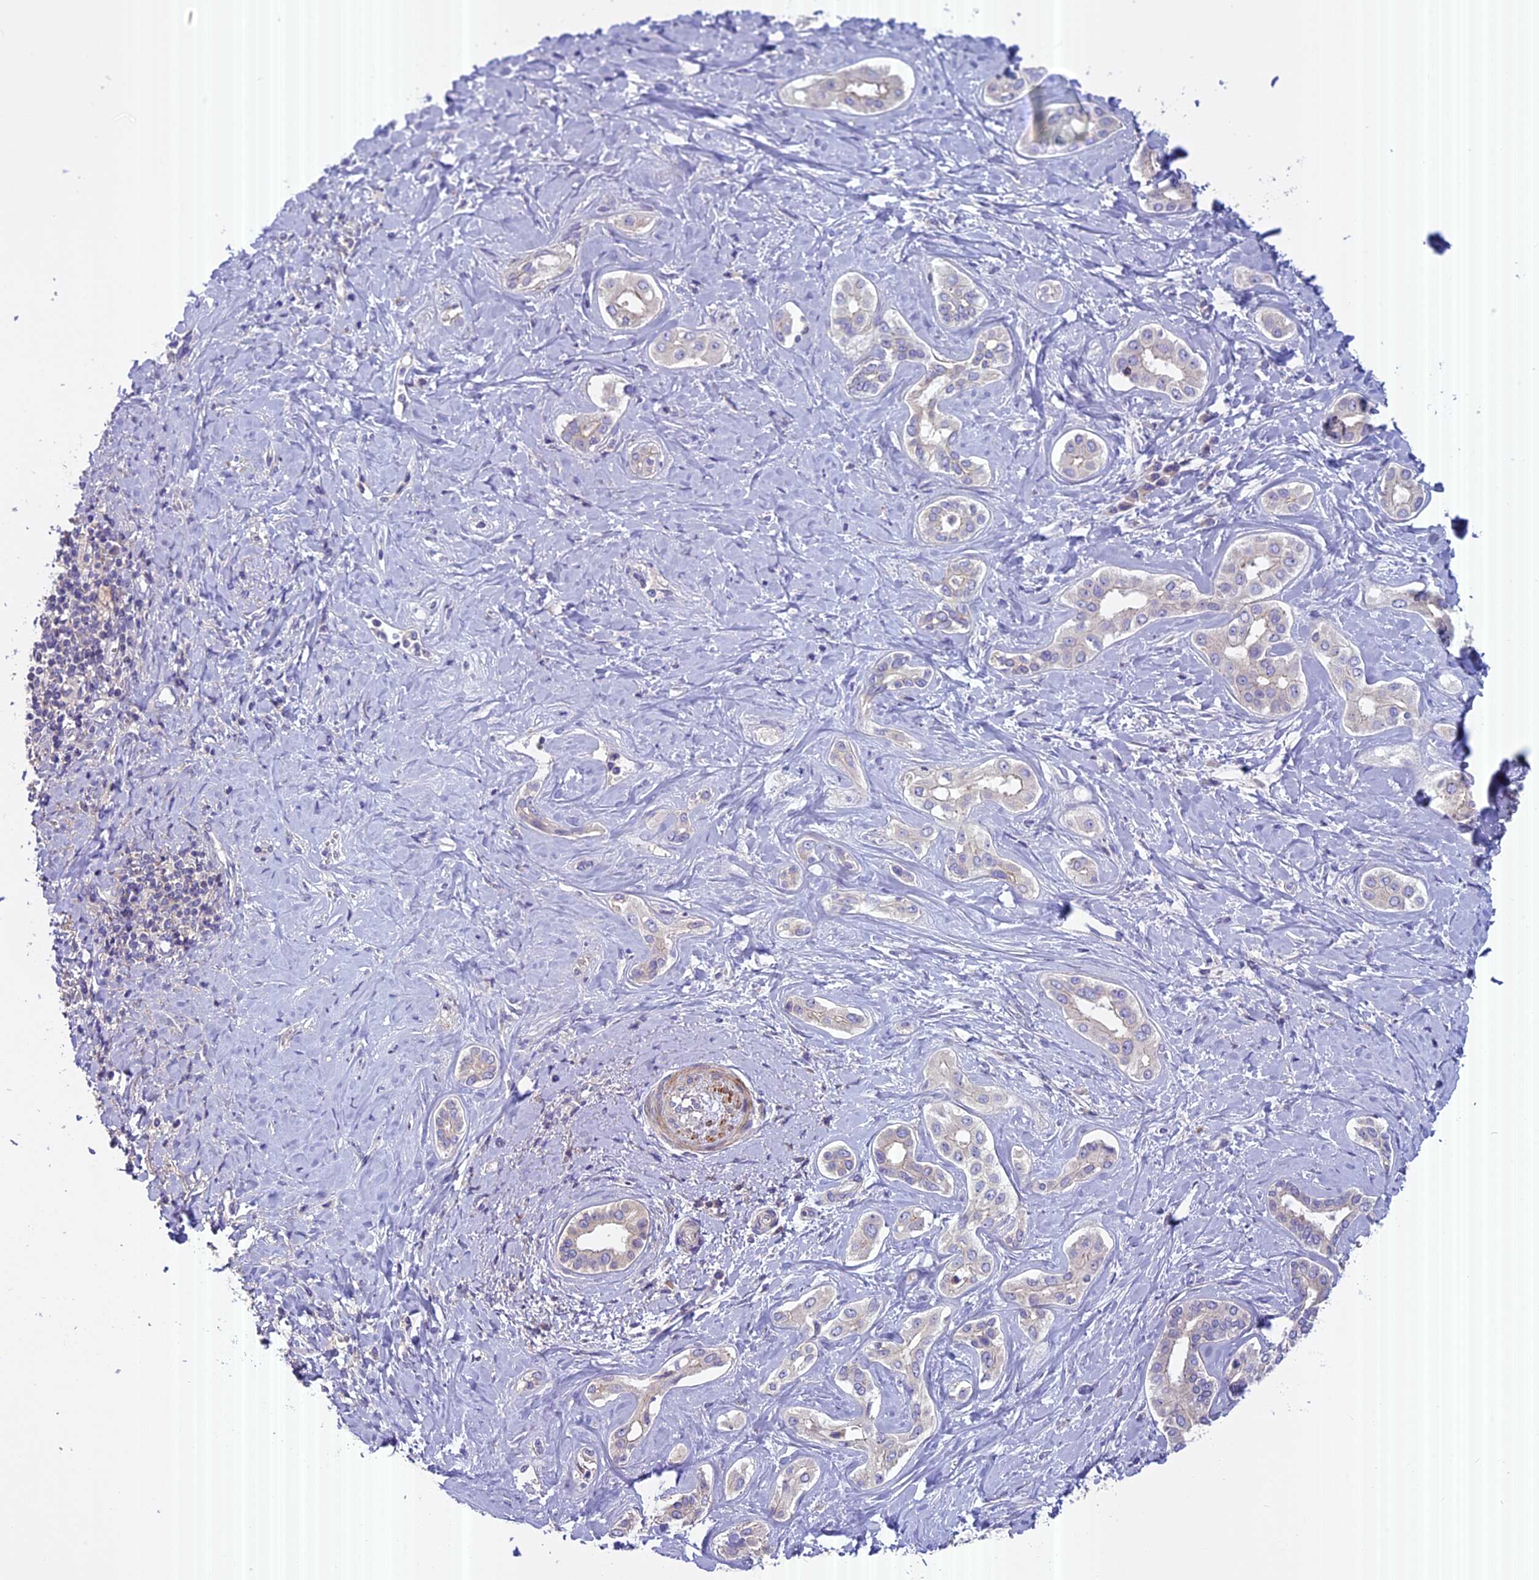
{"staining": {"intensity": "negative", "quantity": "none", "location": "none"}, "tissue": "liver cancer", "cell_type": "Tumor cells", "image_type": "cancer", "snomed": [{"axis": "morphology", "description": "Cholangiocarcinoma"}, {"axis": "topography", "description": "Liver"}], "caption": "The histopathology image shows no significant expression in tumor cells of liver cancer (cholangiocarcinoma).", "gene": "FAM98C", "patient": {"sex": "female", "age": 77}}